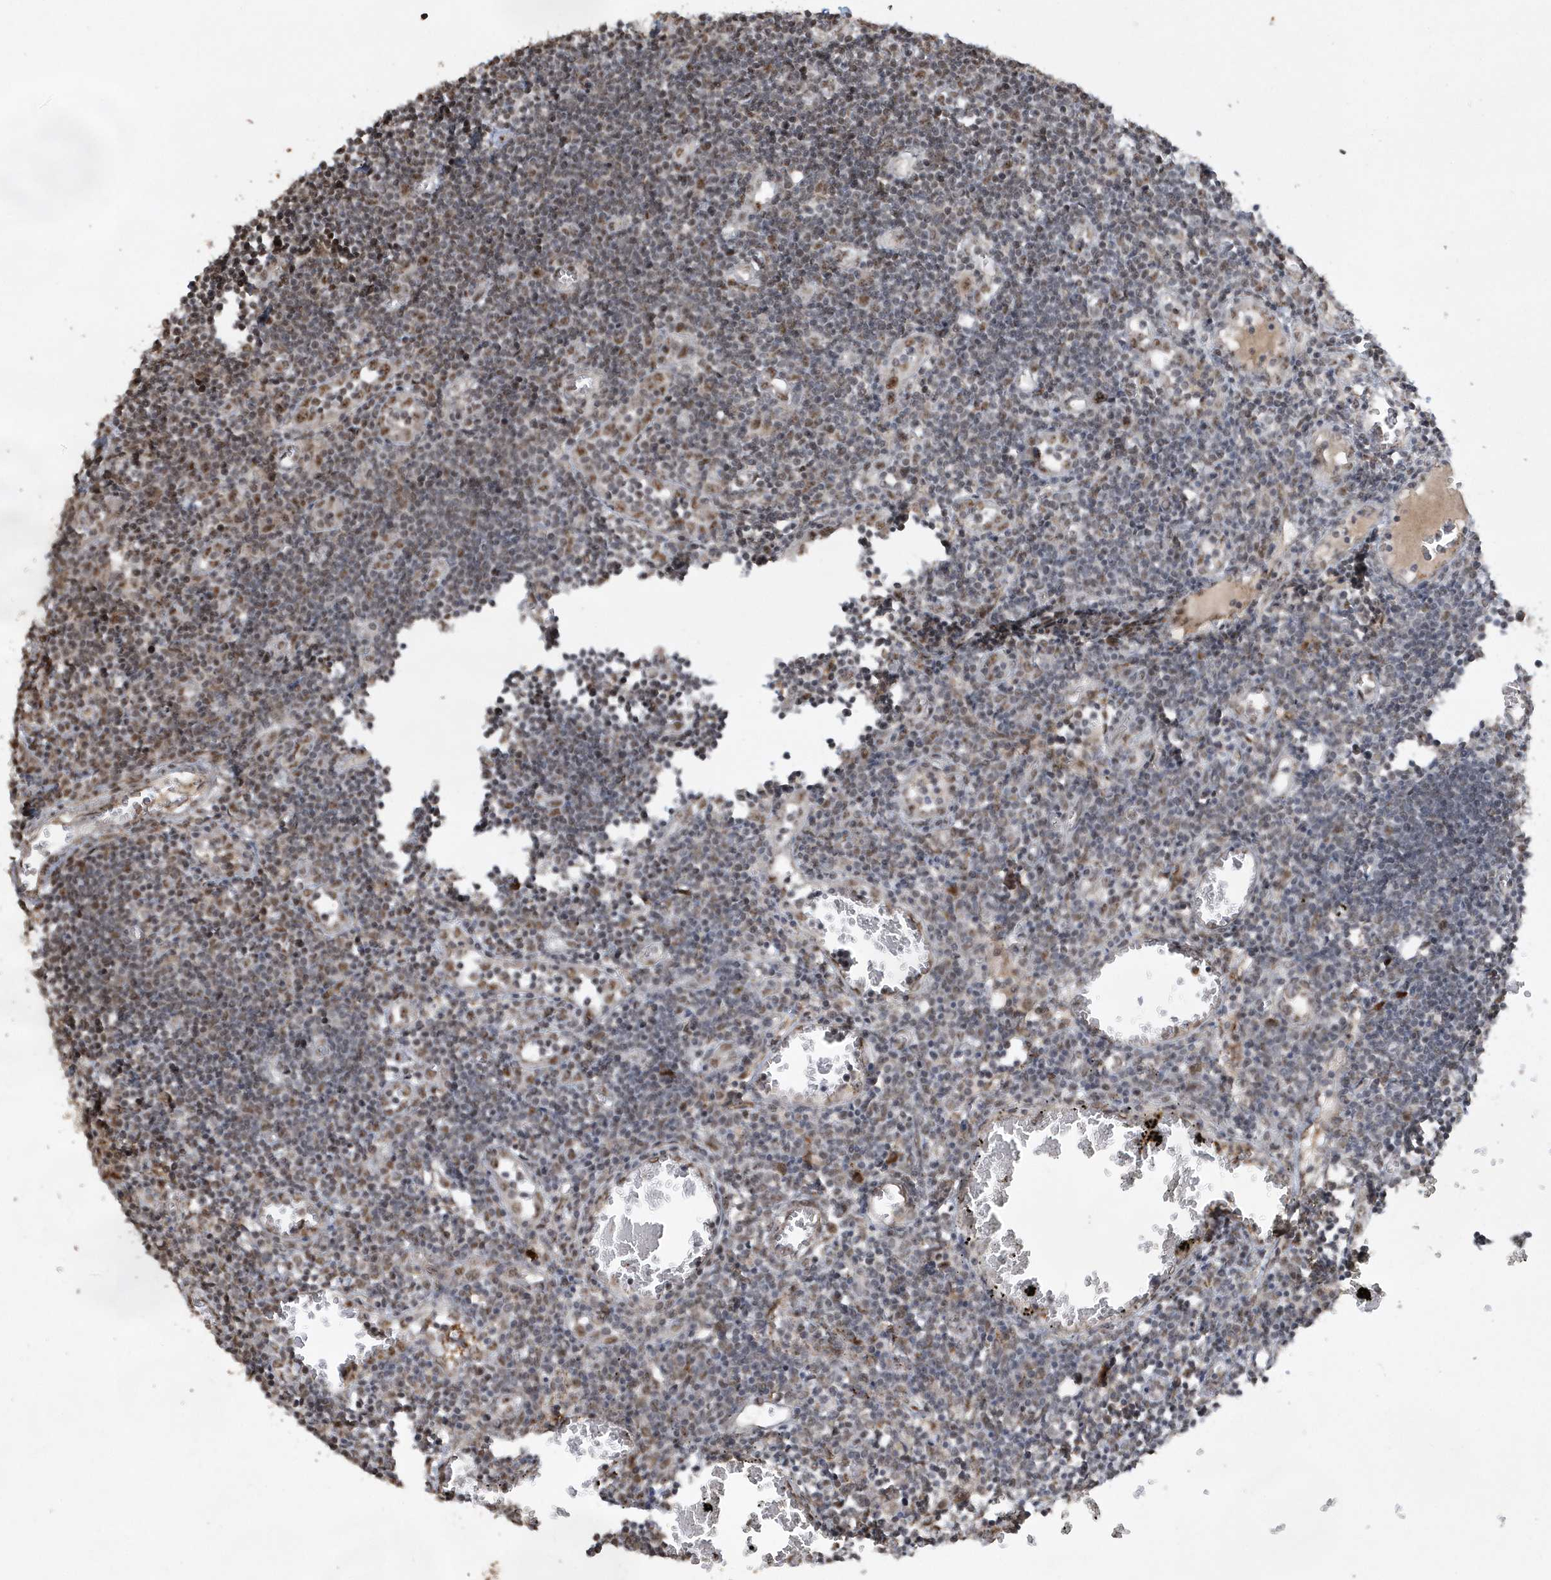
{"staining": {"intensity": "moderate", "quantity": ">75%", "location": "nuclear"}, "tissue": "lymph node", "cell_type": "Germinal center cells", "image_type": "normal", "snomed": [{"axis": "morphology", "description": "Normal tissue, NOS"}, {"axis": "morphology", "description": "Malignant melanoma, Metastatic site"}, {"axis": "topography", "description": "Lymph node"}], "caption": "Immunohistochemistry (IHC) staining of normal lymph node, which reveals medium levels of moderate nuclear staining in approximately >75% of germinal center cells indicating moderate nuclear protein expression. The staining was performed using DAB (brown) for protein detection and nuclei were counterstained in hematoxylin (blue).", "gene": "POLR3B", "patient": {"sex": "male", "age": 41}}